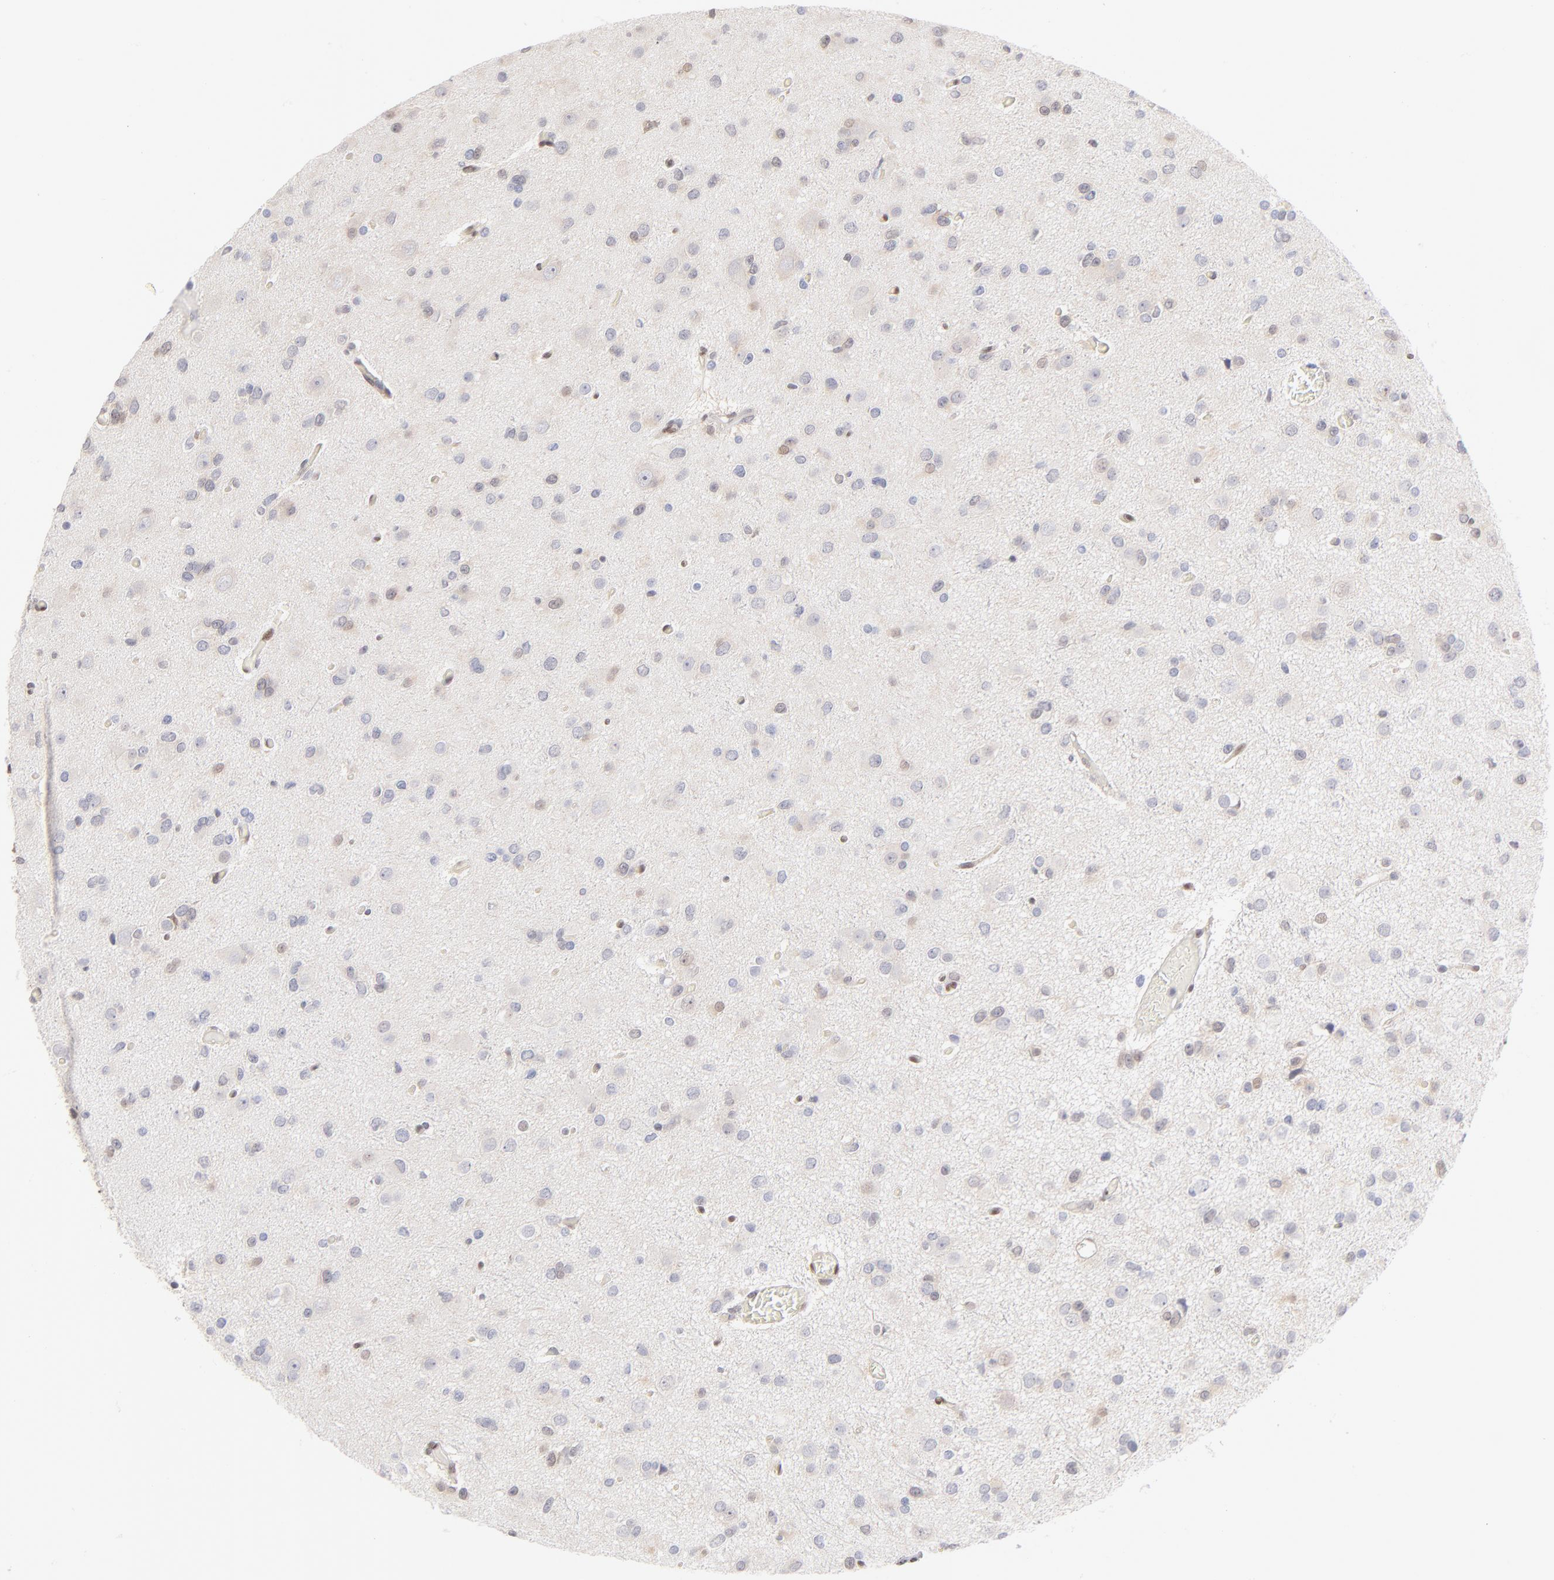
{"staining": {"intensity": "moderate", "quantity": "25%-75%", "location": "nuclear"}, "tissue": "glioma", "cell_type": "Tumor cells", "image_type": "cancer", "snomed": [{"axis": "morphology", "description": "Glioma, malignant, Low grade"}, {"axis": "topography", "description": "Brain"}], "caption": "Moderate nuclear protein positivity is present in approximately 25%-75% of tumor cells in malignant glioma (low-grade).", "gene": "STAT3", "patient": {"sex": "male", "age": 42}}